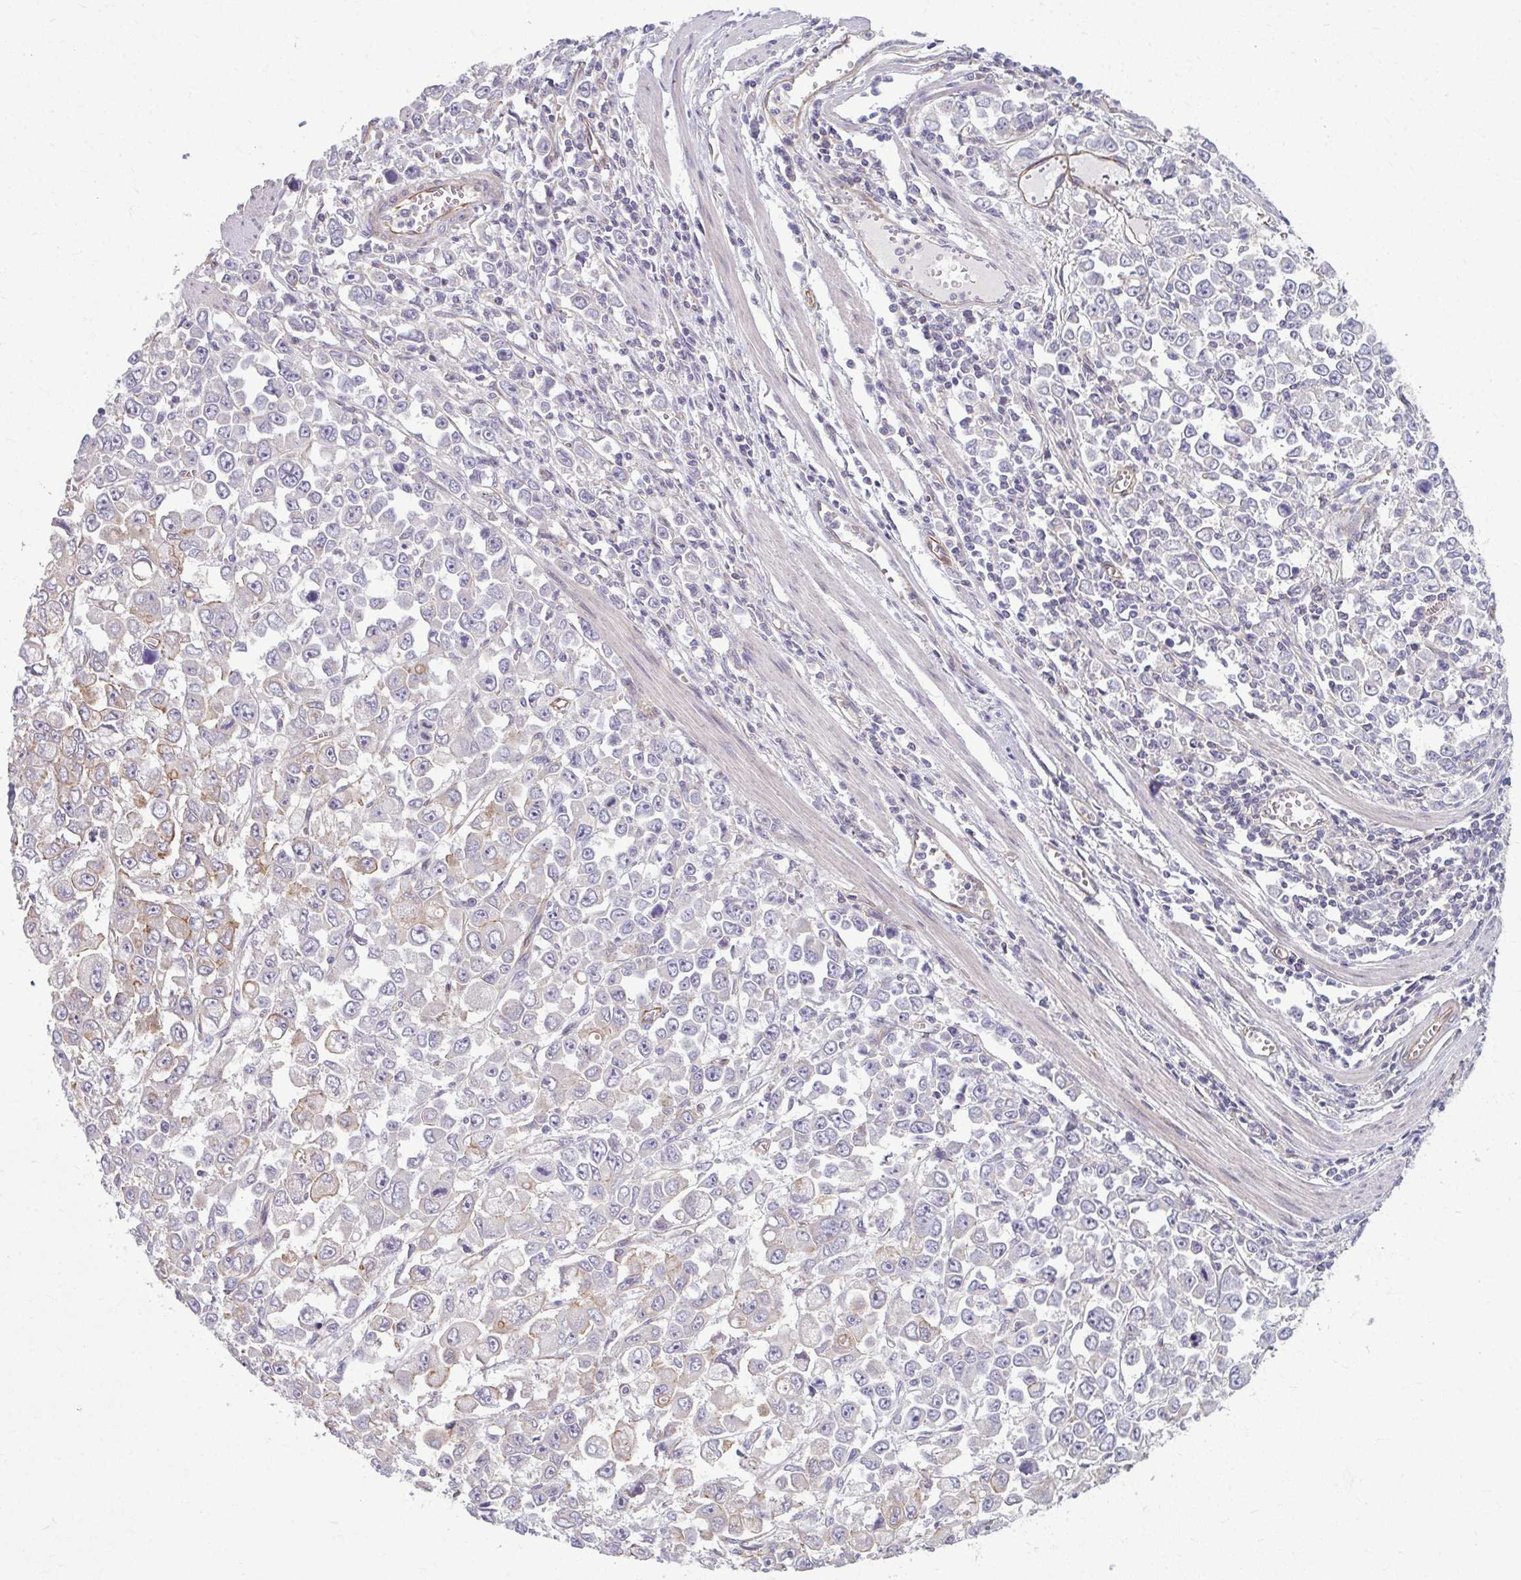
{"staining": {"intensity": "negative", "quantity": "none", "location": "none"}, "tissue": "stomach cancer", "cell_type": "Tumor cells", "image_type": "cancer", "snomed": [{"axis": "morphology", "description": "Adenocarcinoma, NOS"}, {"axis": "topography", "description": "Stomach, upper"}], "caption": "A micrograph of human stomach cancer (adenocarcinoma) is negative for staining in tumor cells. (DAB (3,3'-diaminobenzidine) immunohistochemistry (IHC) visualized using brightfield microscopy, high magnification).", "gene": "EID2B", "patient": {"sex": "male", "age": 70}}